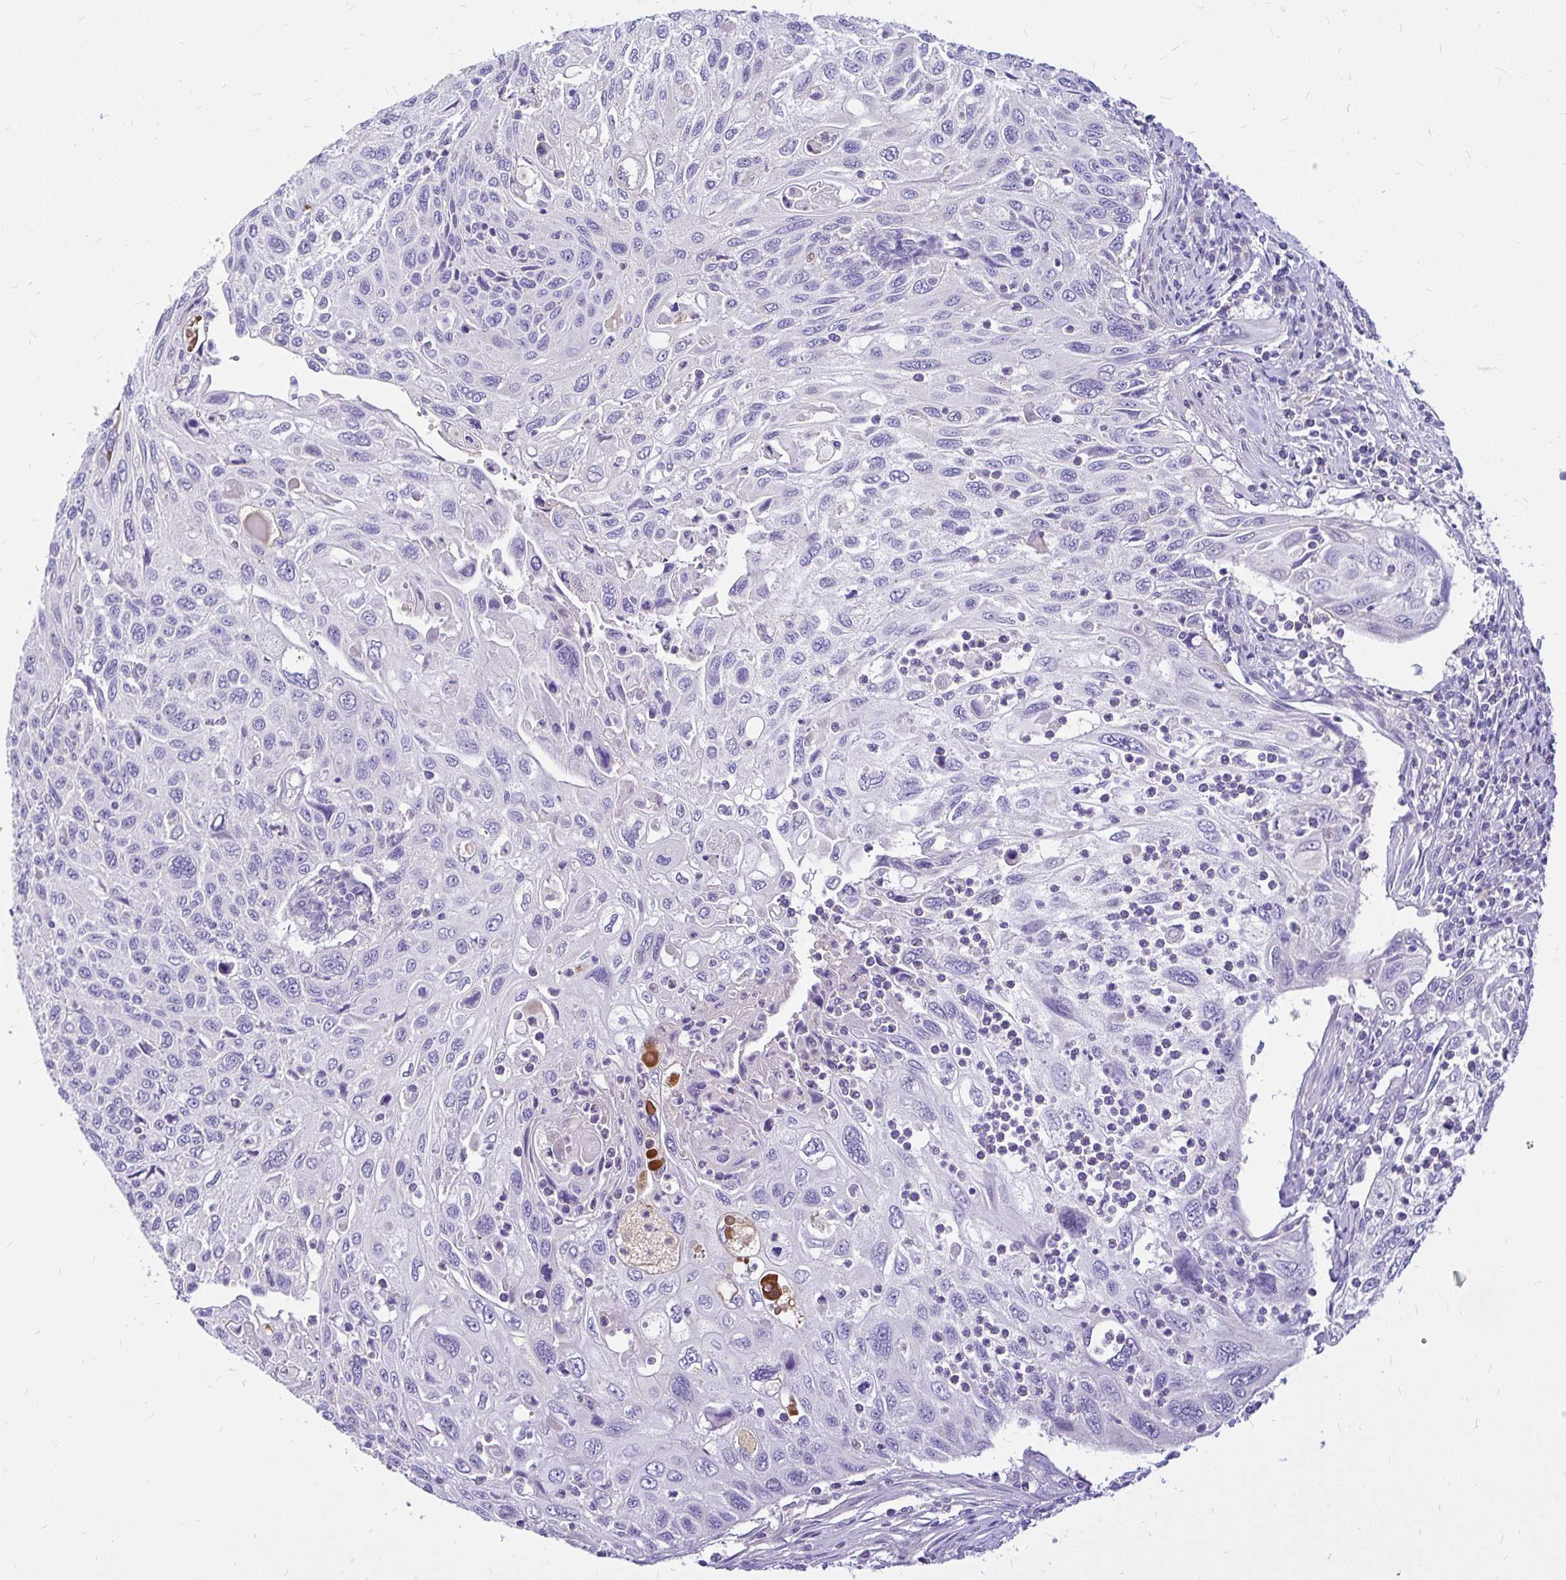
{"staining": {"intensity": "negative", "quantity": "none", "location": "none"}, "tissue": "cervical cancer", "cell_type": "Tumor cells", "image_type": "cancer", "snomed": [{"axis": "morphology", "description": "Squamous cell carcinoma, NOS"}, {"axis": "topography", "description": "Cervix"}], "caption": "This is an IHC photomicrograph of cervical squamous cell carcinoma. There is no expression in tumor cells.", "gene": "MAP1LC3A", "patient": {"sex": "female", "age": 70}}